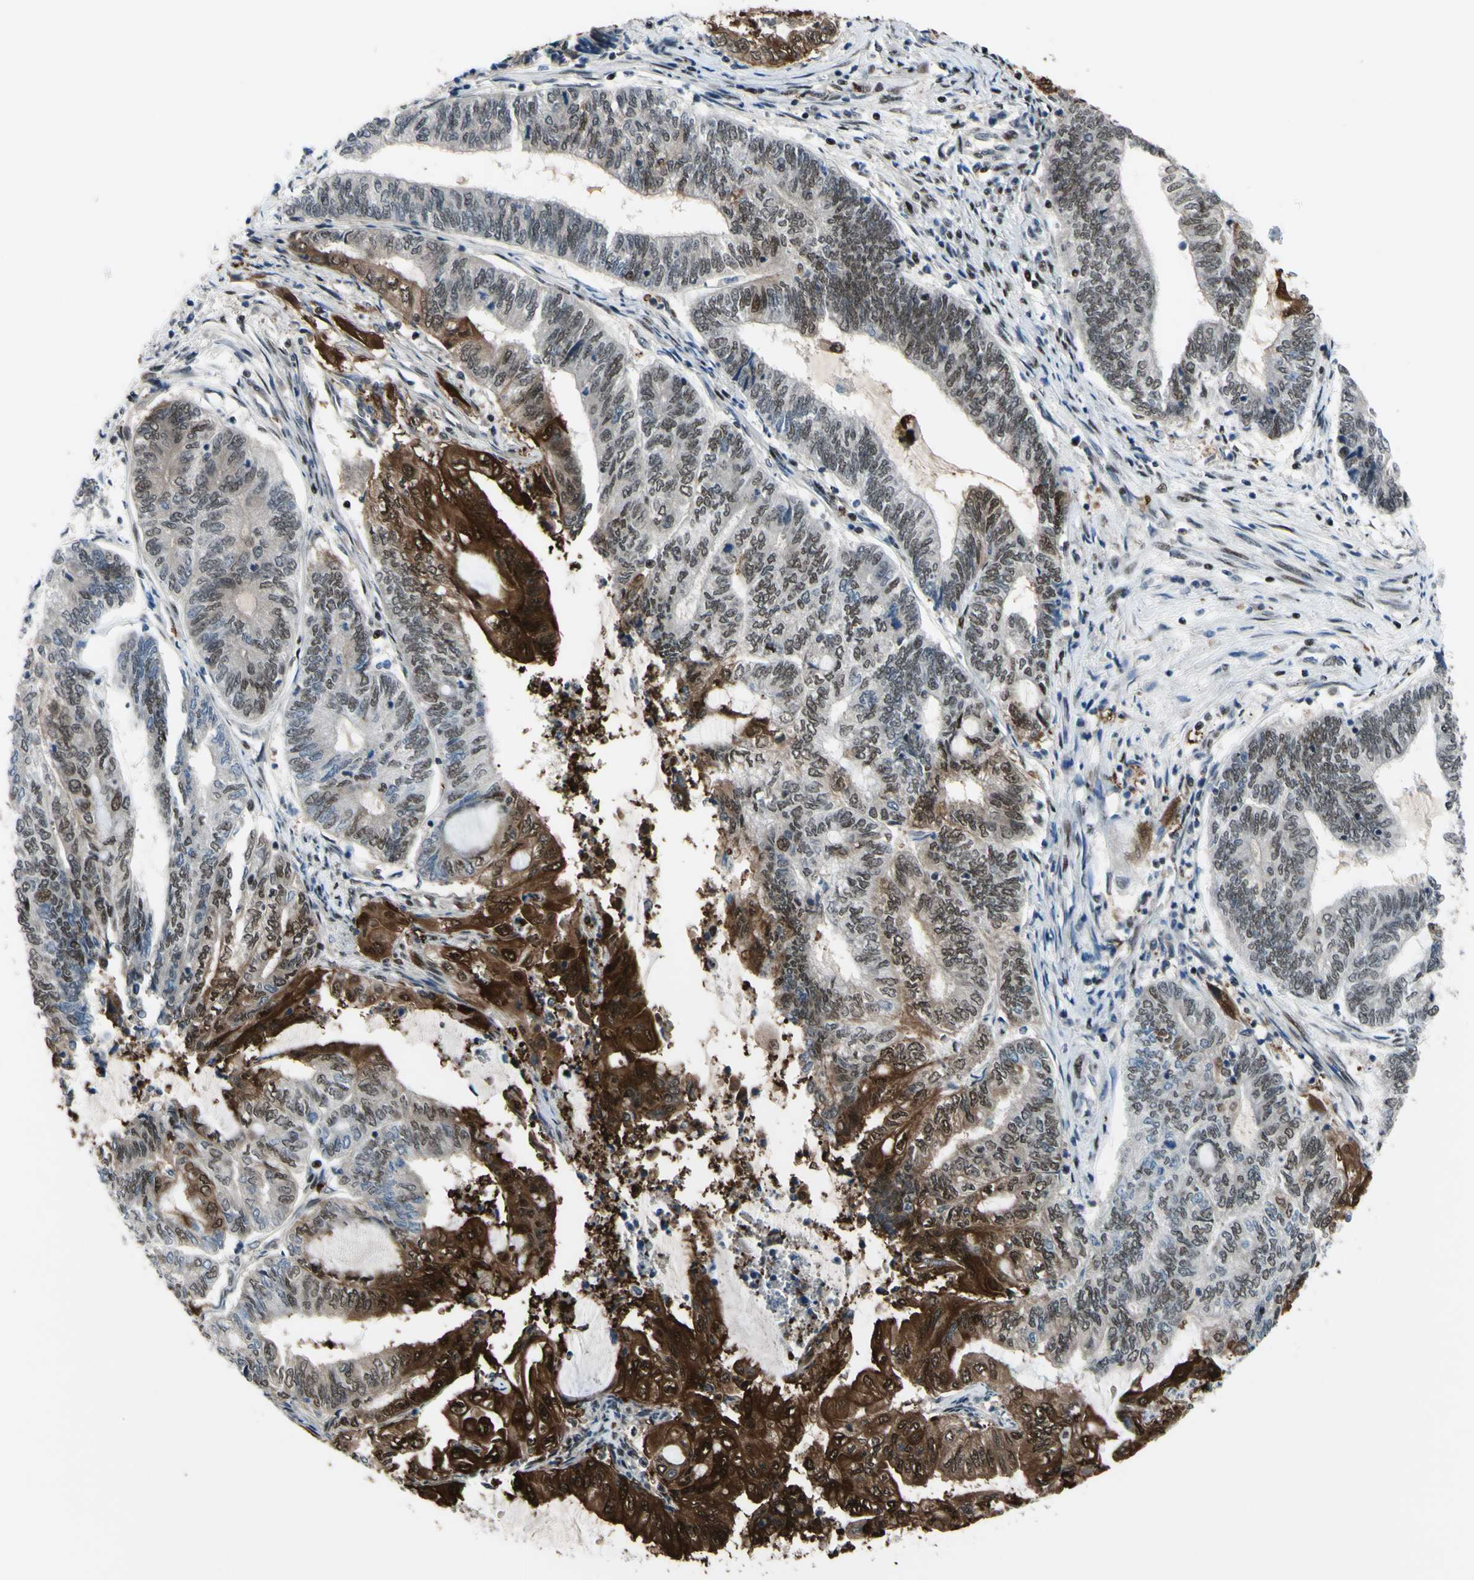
{"staining": {"intensity": "strong", "quantity": "25%-75%", "location": "cytoplasmic/membranous,nuclear"}, "tissue": "endometrial cancer", "cell_type": "Tumor cells", "image_type": "cancer", "snomed": [{"axis": "morphology", "description": "Adenocarcinoma, NOS"}, {"axis": "topography", "description": "Uterus"}, {"axis": "topography", "description": "Endometrium"}], "caption": "Immunohistochemistry (IHC) histopathology image of endometrial cancer (adenocarcinoma) stained for a protein (brown), which exhibits high levels of strong cytoplasmic/membranous and nuclear expression in about 25%-75% of tumor cells.", "gene": "THAP12", "patient": {"sex": "female", "age": 70}}